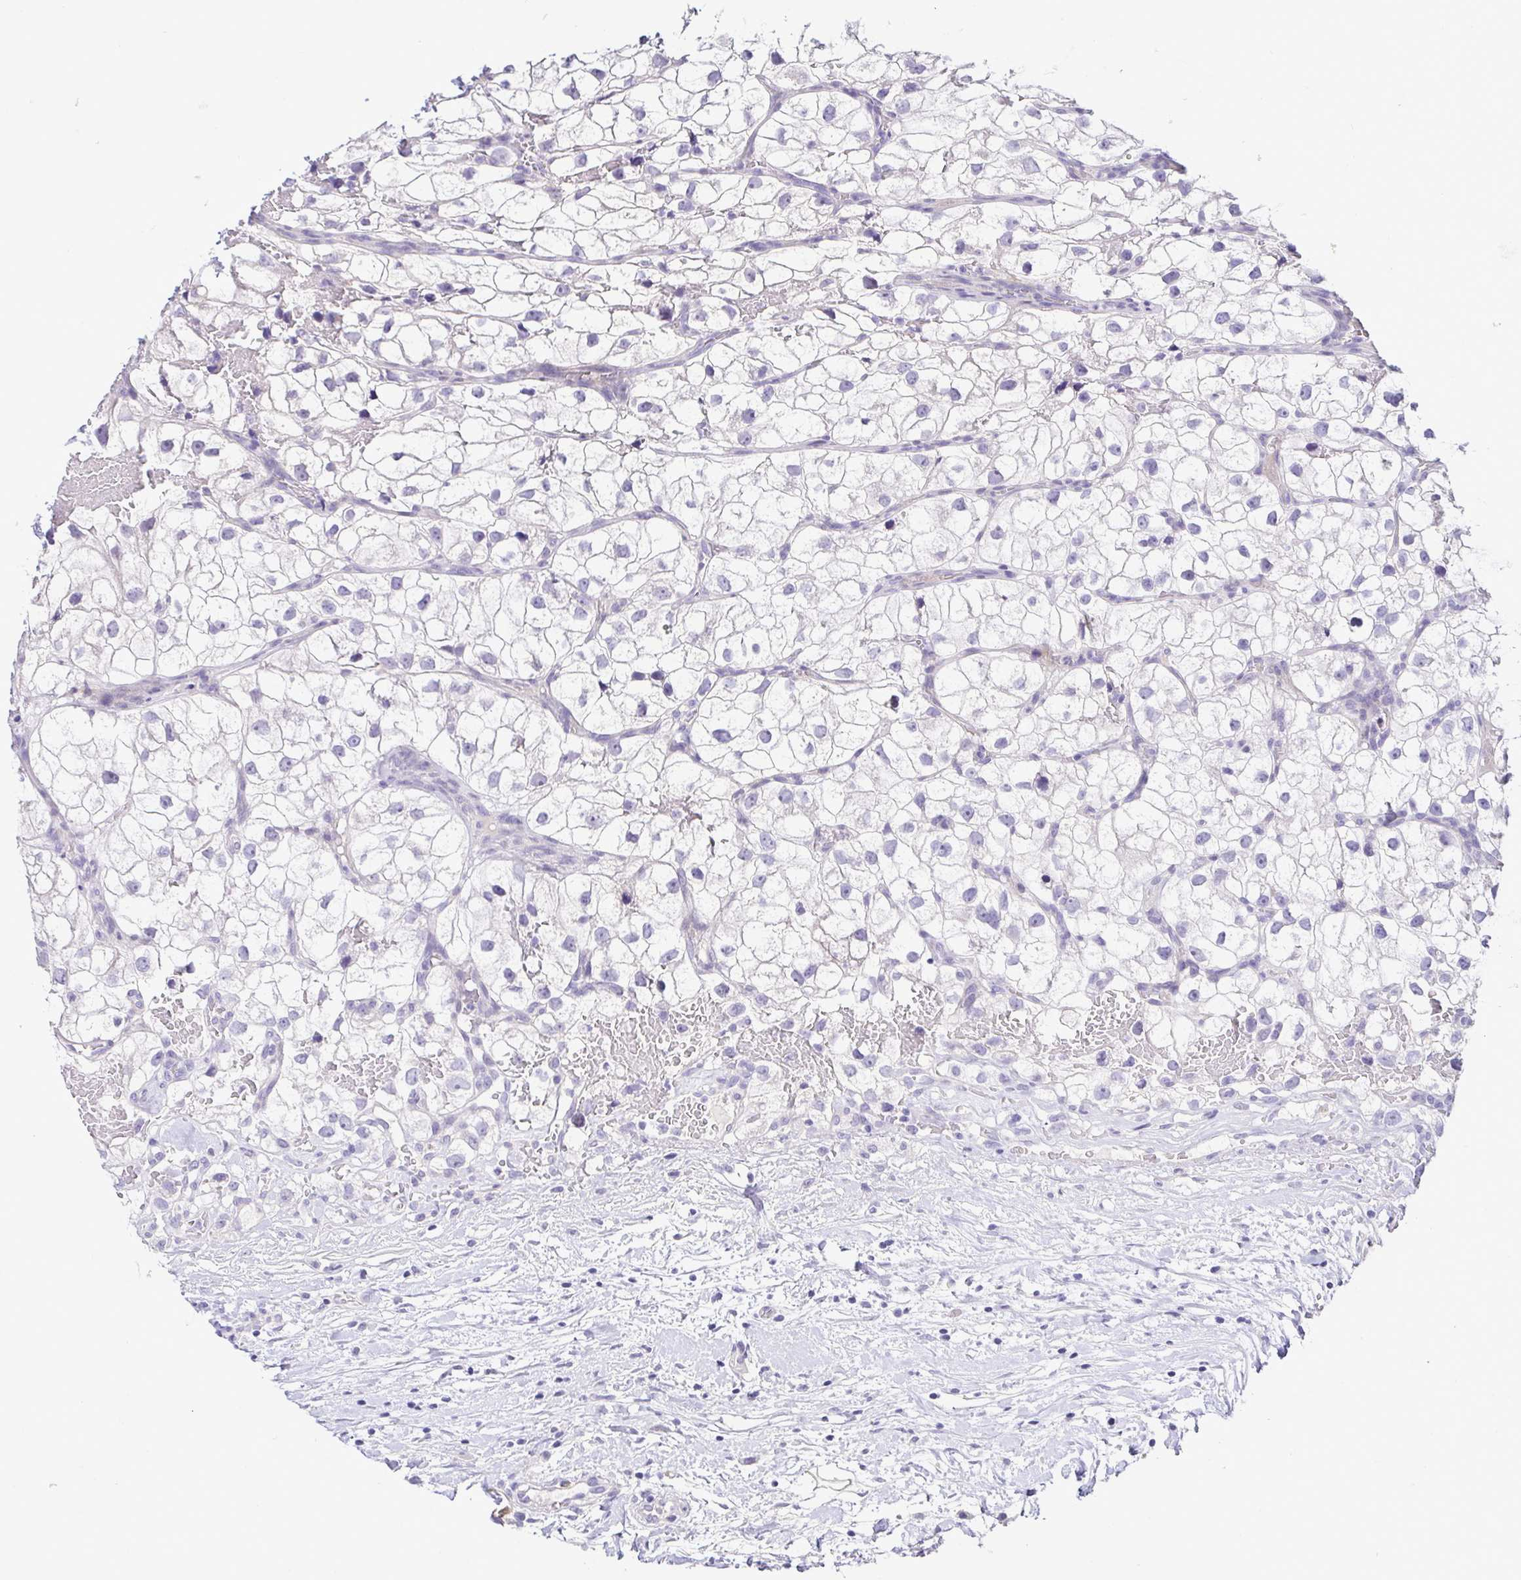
{"staining": {"intensity": "negative", "quantity": "none", "location": "none"}, "tissue": "renal cancer", "cell_type": "Tumor cells", "image_type": "cancer", "snomed": [{"axis": "morphology", "description": "Adenocarcinoma, NOS"}, {"axis": "topography", "description": "Kidney"}], "caption": "IHC of human adenocarcinoma (renal) reveals no positivity in tumor cells.", "gene": "TERT", "patient": {"sex": "male", "age": 59}}